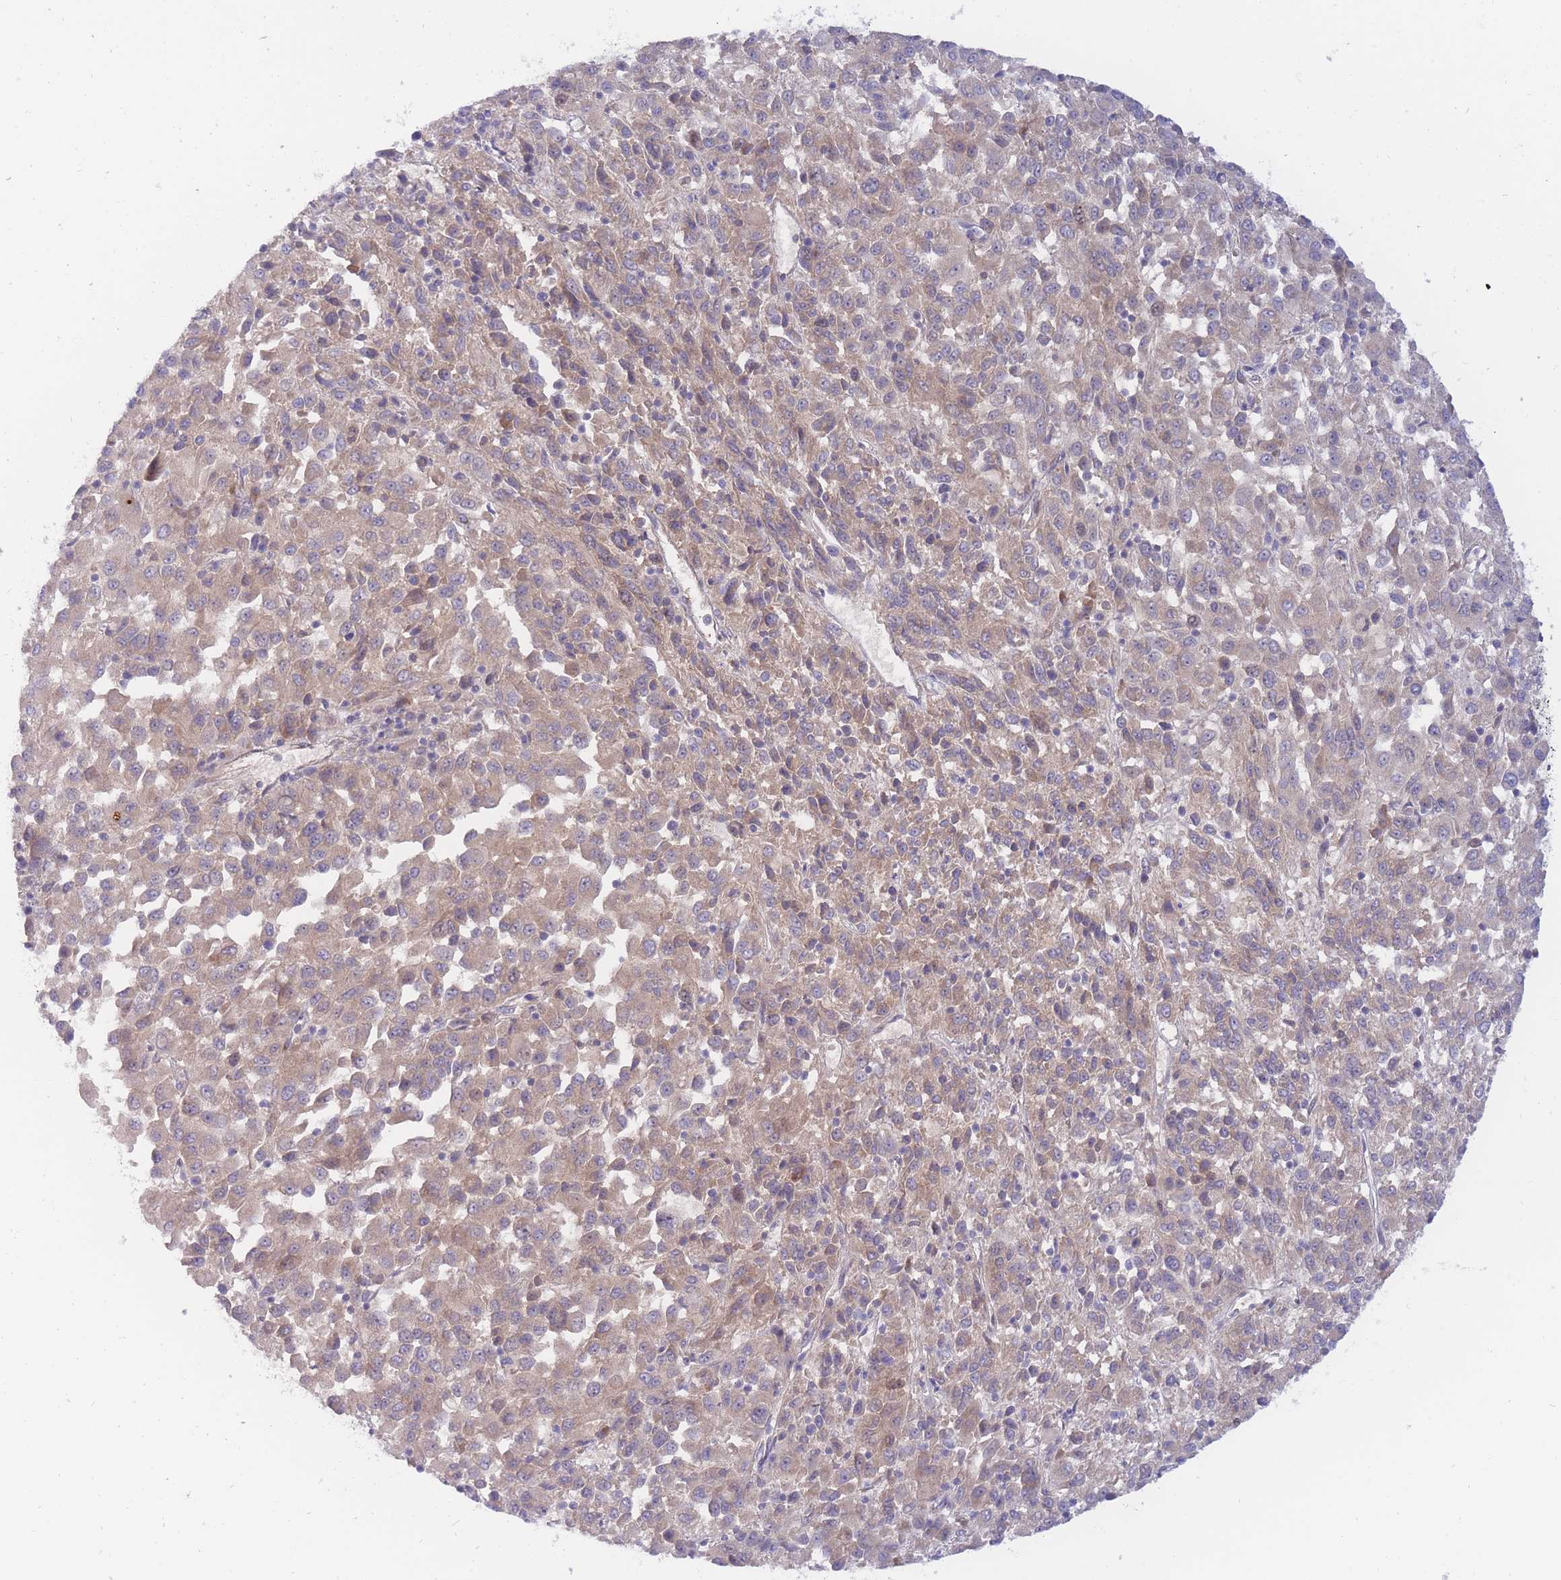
{"staining": {"intensity": "weak", "quantity": "<25%", "location": "cytoplasmic/membranous"}, "tissue": "melanoma", "cell_type": "Tumor cells", "image_type": "cancer", "snomed": [{"axis": "morphology", "description": "Malignant melanoma, Metastatic site"}, {"axis": "topography", "description": "Lung"}], "caption": "High magnification brightfield microscopy of malignant melanoma (metastatic site) stained with DAB (3,3'-diaminobenzidine) (brown) and counterstained with hematoxylin (blue): tumor cells show no significant positivity. The staining was performed using DAB (3,3'-diaminobenzidine) to visualize the protein expression in brown, while the nuclei were stained in blue with hematoxylin (Magnification: 20x).", "gene": "APOL4", "patient": {"sex": "male", "age": 64}}